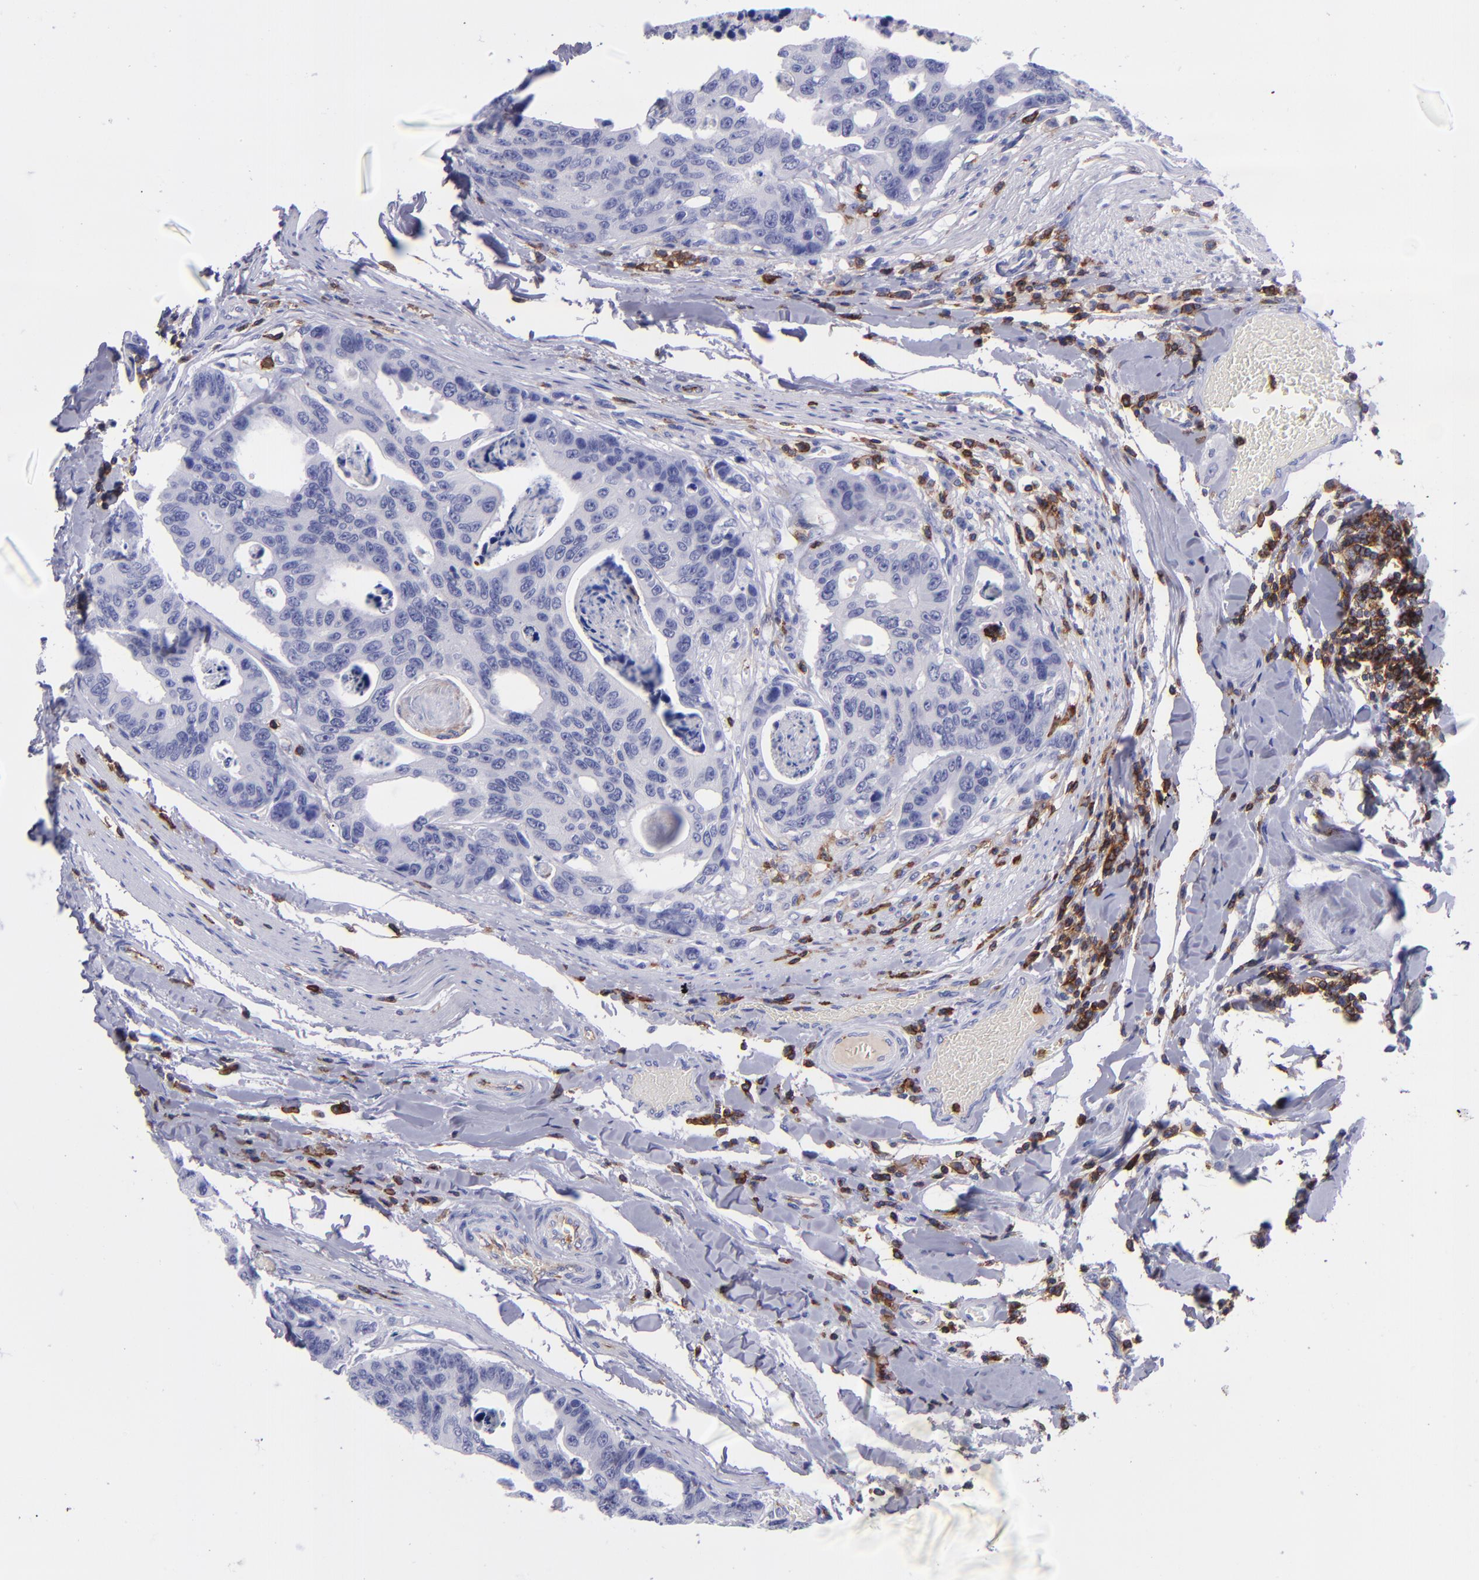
{"staining": {"intensity": "negative", "quantity": "none", "location": "none"}, "tissue": "colorectal cancer", "cell_type": "Tumor cells", "image_type": "cancer", "snomed": [{"axis": "morphology", "description": "Adenocarcinoma, NOS"}, {"axis": "topography", "description": "Colon"}], "caption": "High power microscopy image of an immunohistochemistry (IHC) photomicrograph of colorectal cancer, revealing no significant expression in tumor cells. (Immunohistochemistry (ihc), brightfield microscopy, high magnification).", "gene": "ICAM3", "patient": {"sex": "female", "age": 86}}